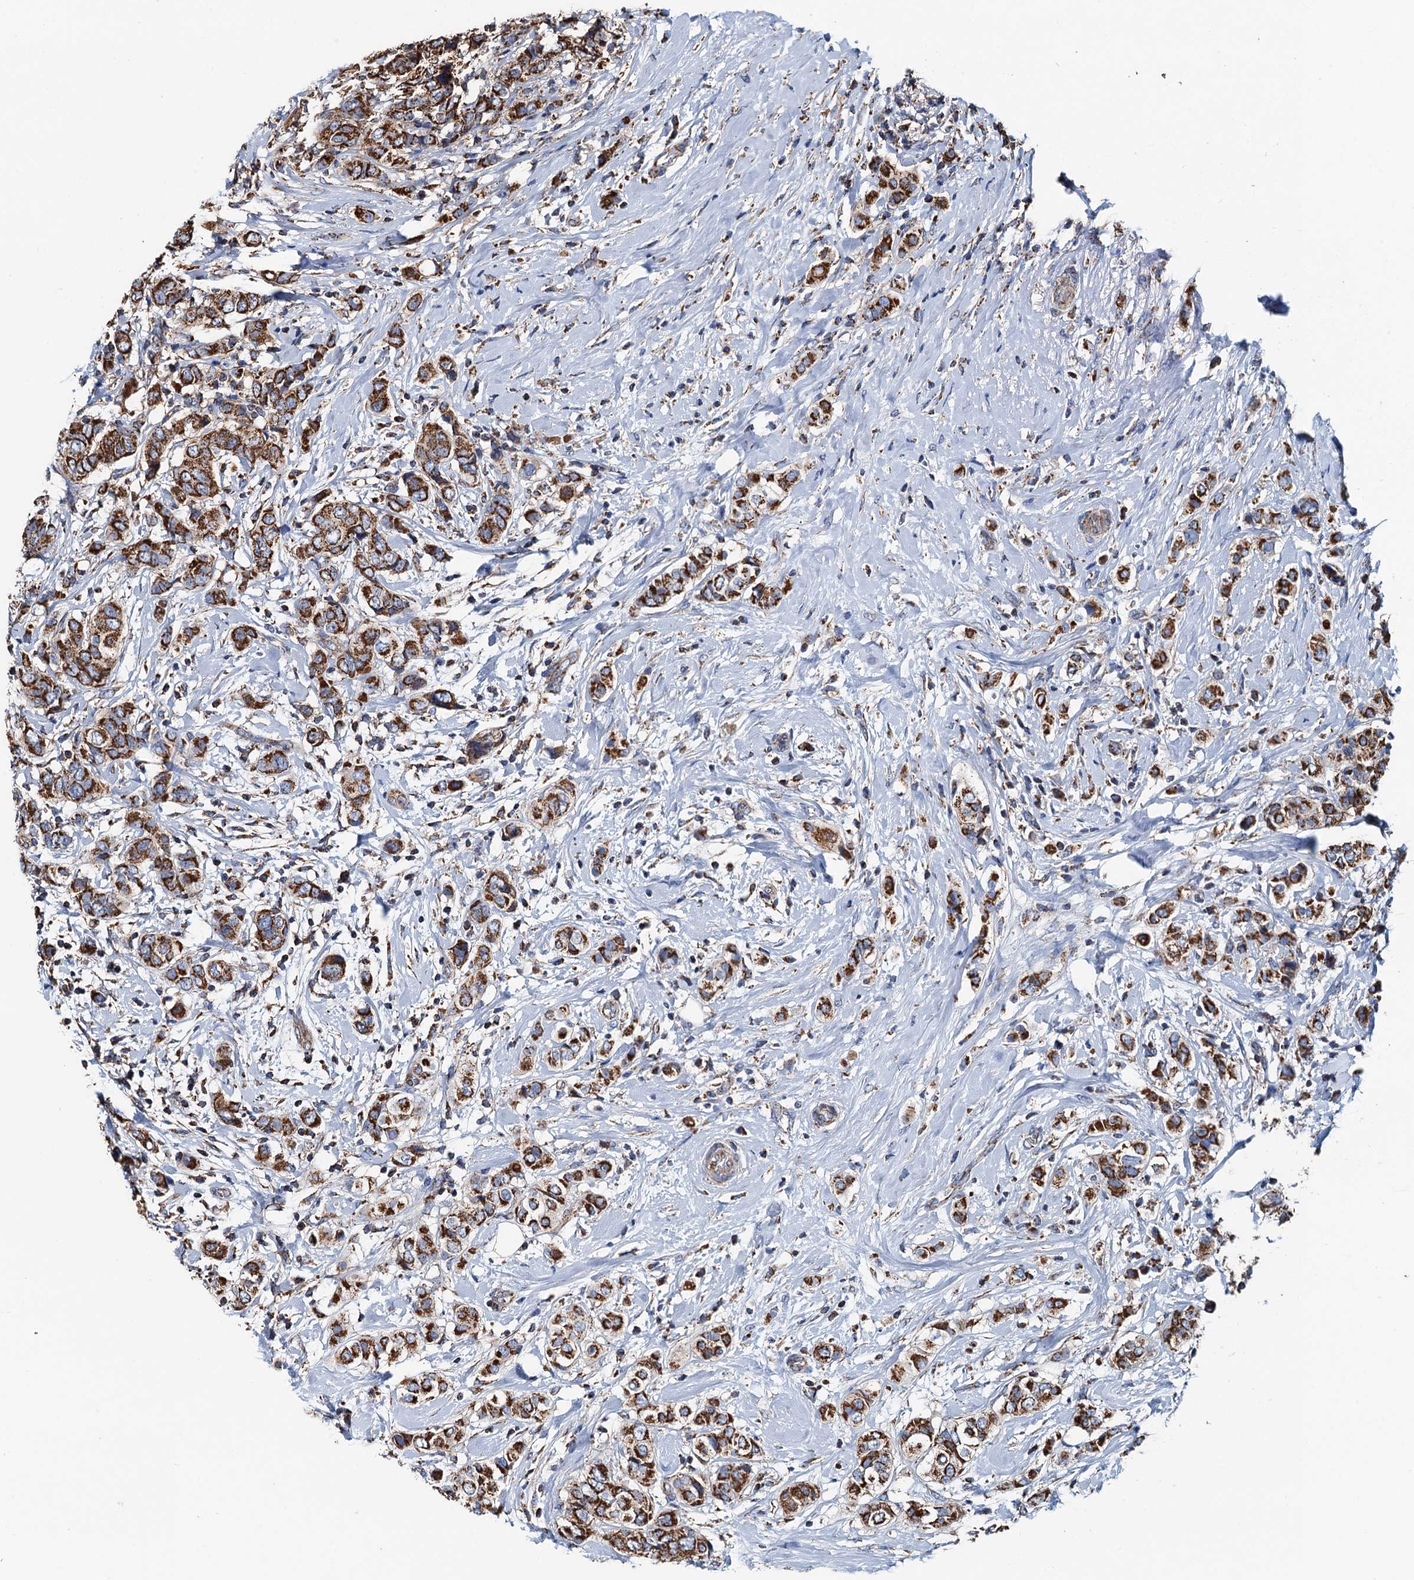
{"staining": {"intensity": "strong", "quantity": ">75%", "location": "cytoplasmic/membranous"}, "tissue": "breast cancer", "cell_type": "Tumor cells", "image_type": "cancer", "snomed": [{"axis": "morphology", "description": "Lobular carcinoma"}, {"axis": "topography", "description": "Breast"}], "caption": "Breast lobular carcinoma tissue shows strong cytoplasmic/membranous expression in approximately >75% of tumor cells, visualized by immunohistochemistry.", "gene": "AAGAB", "patient": {"sex": "female", "age": 51}}